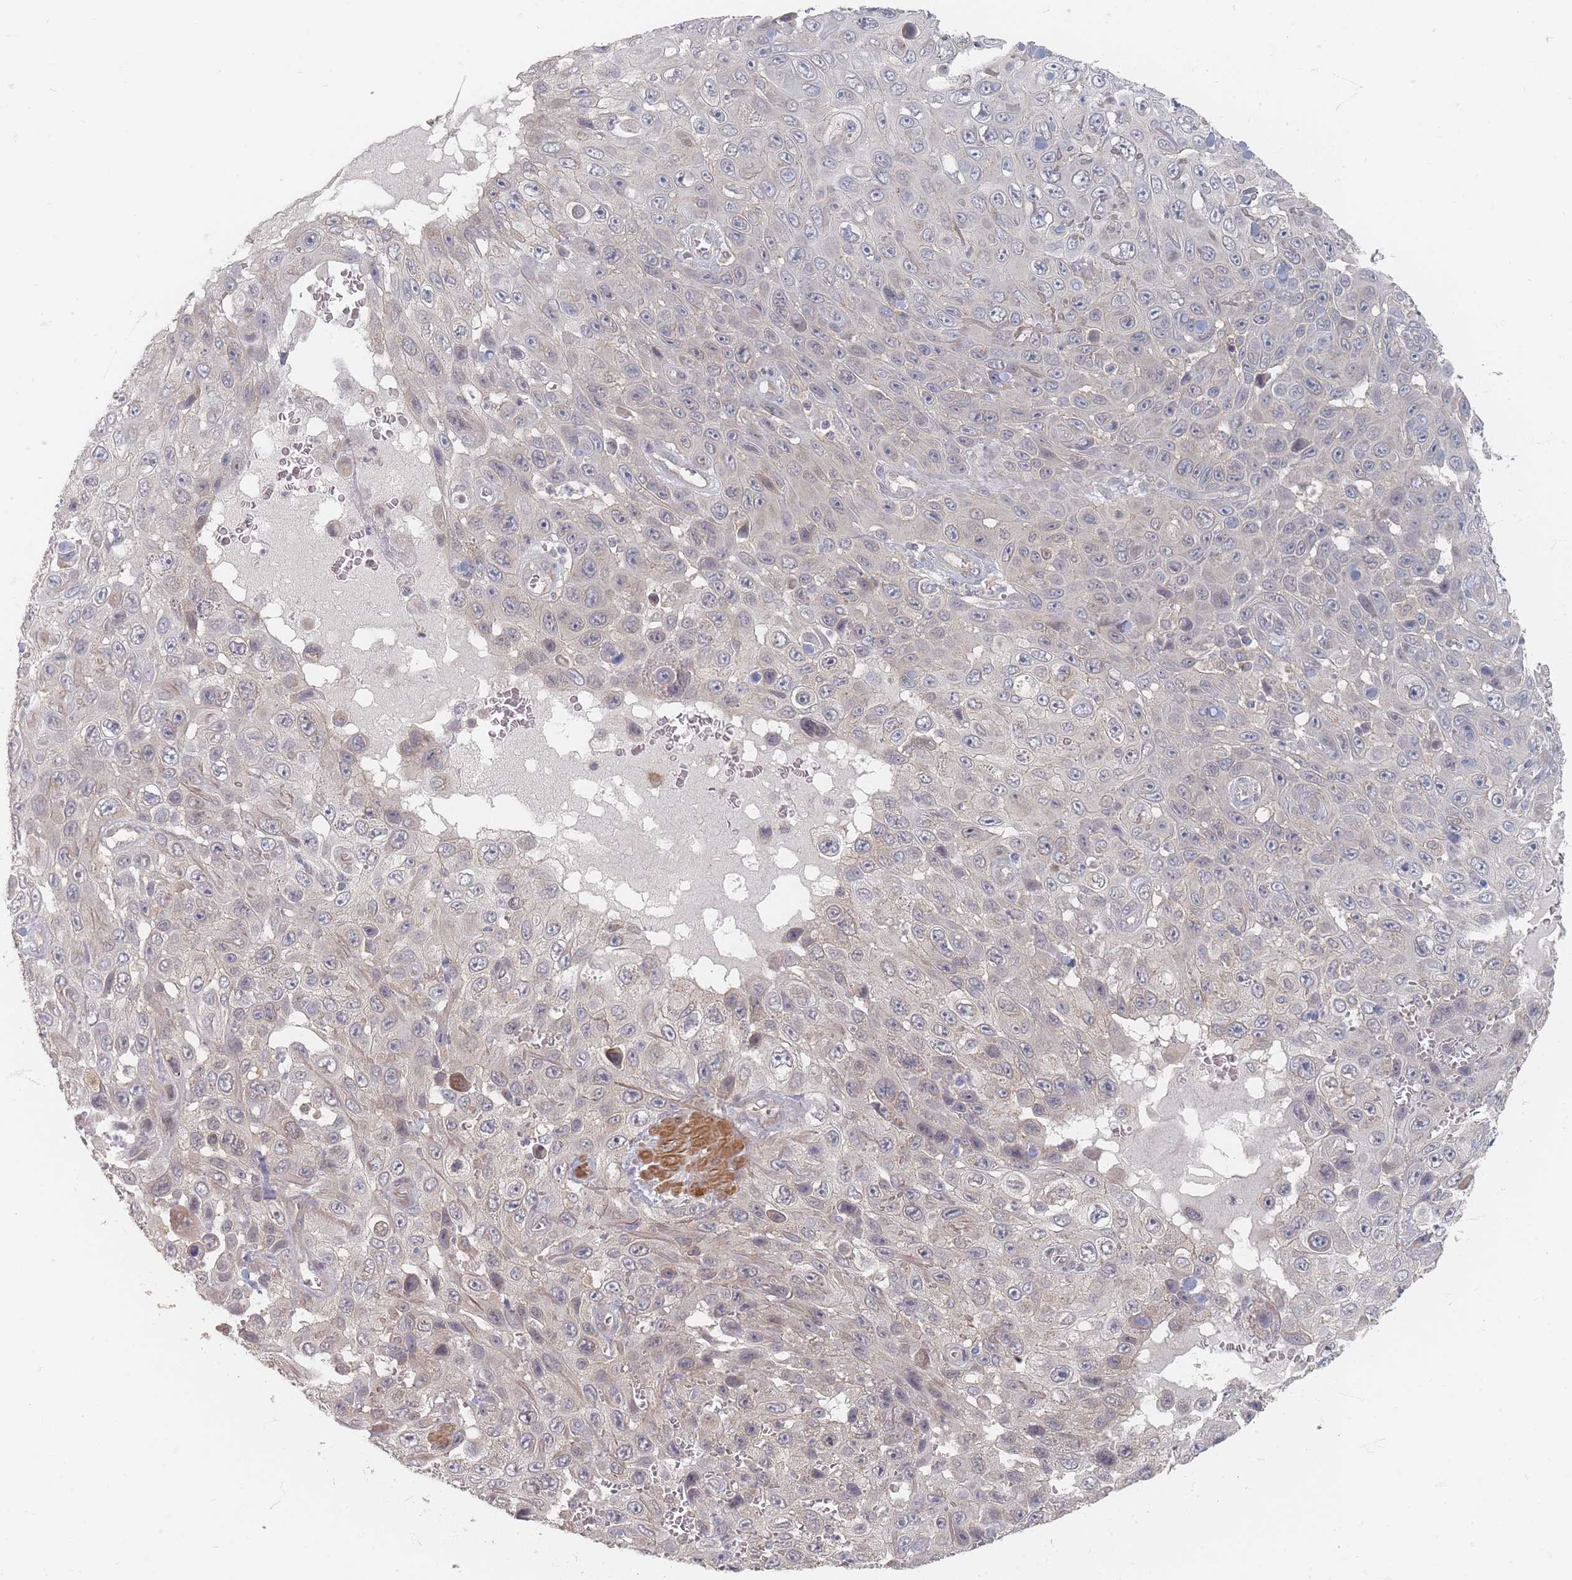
{"staining": {"intensity": "negative", "quantity": "none", "location": "none"}, "tissue": "skin cancer", "cell_type": "Tumor cells", "image_type": "cancer", "snomed": [{"axis": "morphology", "description": "Squamous cell carcinoma, NOS"}, {"axis": "topography", "description": "Skin"}], "caption": "This is an immunohistochemistry photomicrograph of human skin cancer. There is no positivity in tumor cells.", "gene": "GLE1", "patient": {"sex": "male", "age": 82}}